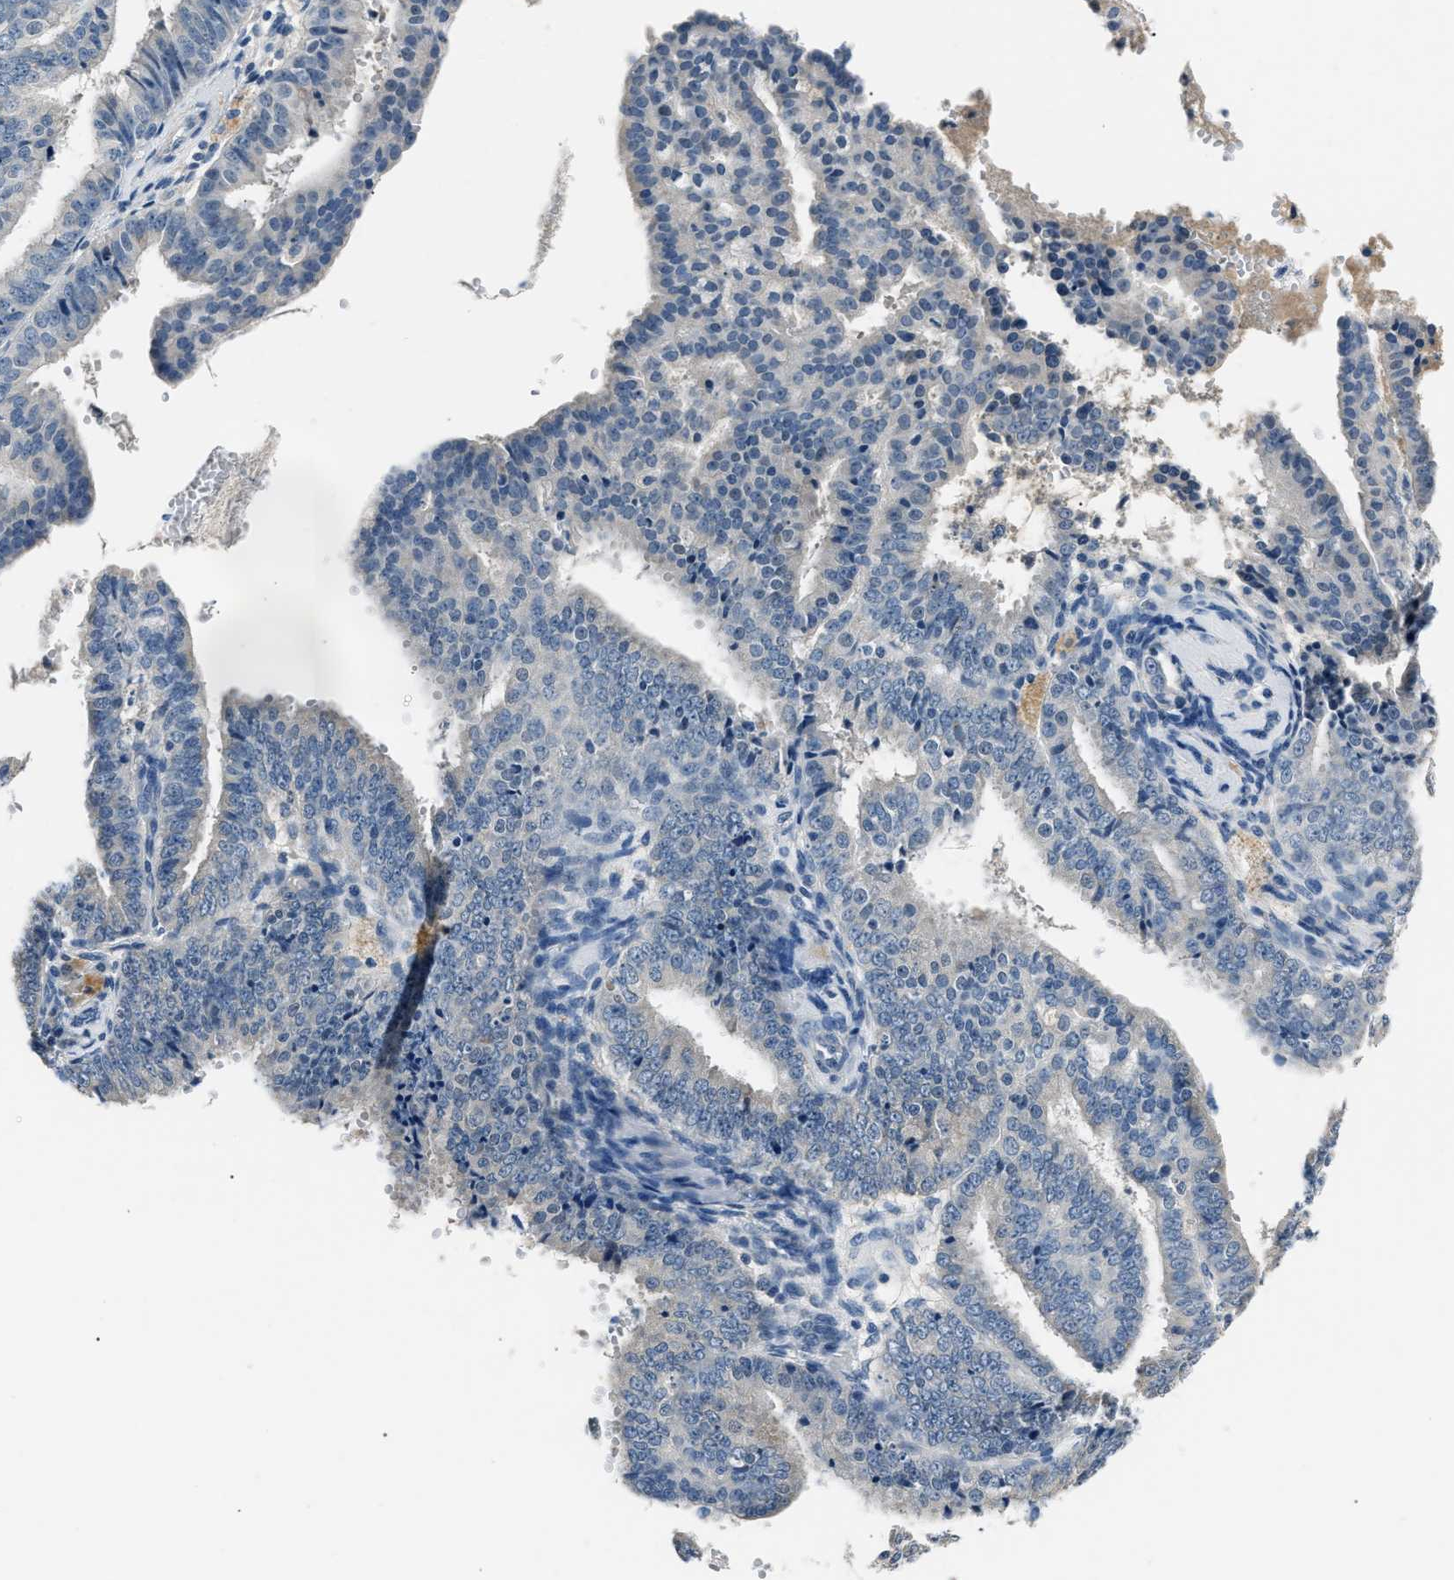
{"staining": {"intensity": "negative", "quantity": "none", "location": "none"}, "tissue": "endometrial cancer", "cell_type": "Tumor cells", "image_type": "cancer", "snomed": [{"axis": "morphology", "description": "Adenocarcinoma, NOS"}, {"axis": "topography", "description": "Endometrium"}], "caption": "High power microscopy micrograph of an immunohistochemistry (IHC) photomicrograph of adenocarcinoma (endometrial), revealing no significant expression in tumor cells.", "gene": "INHA", "patient": {"sex": "female", "age": 63}}